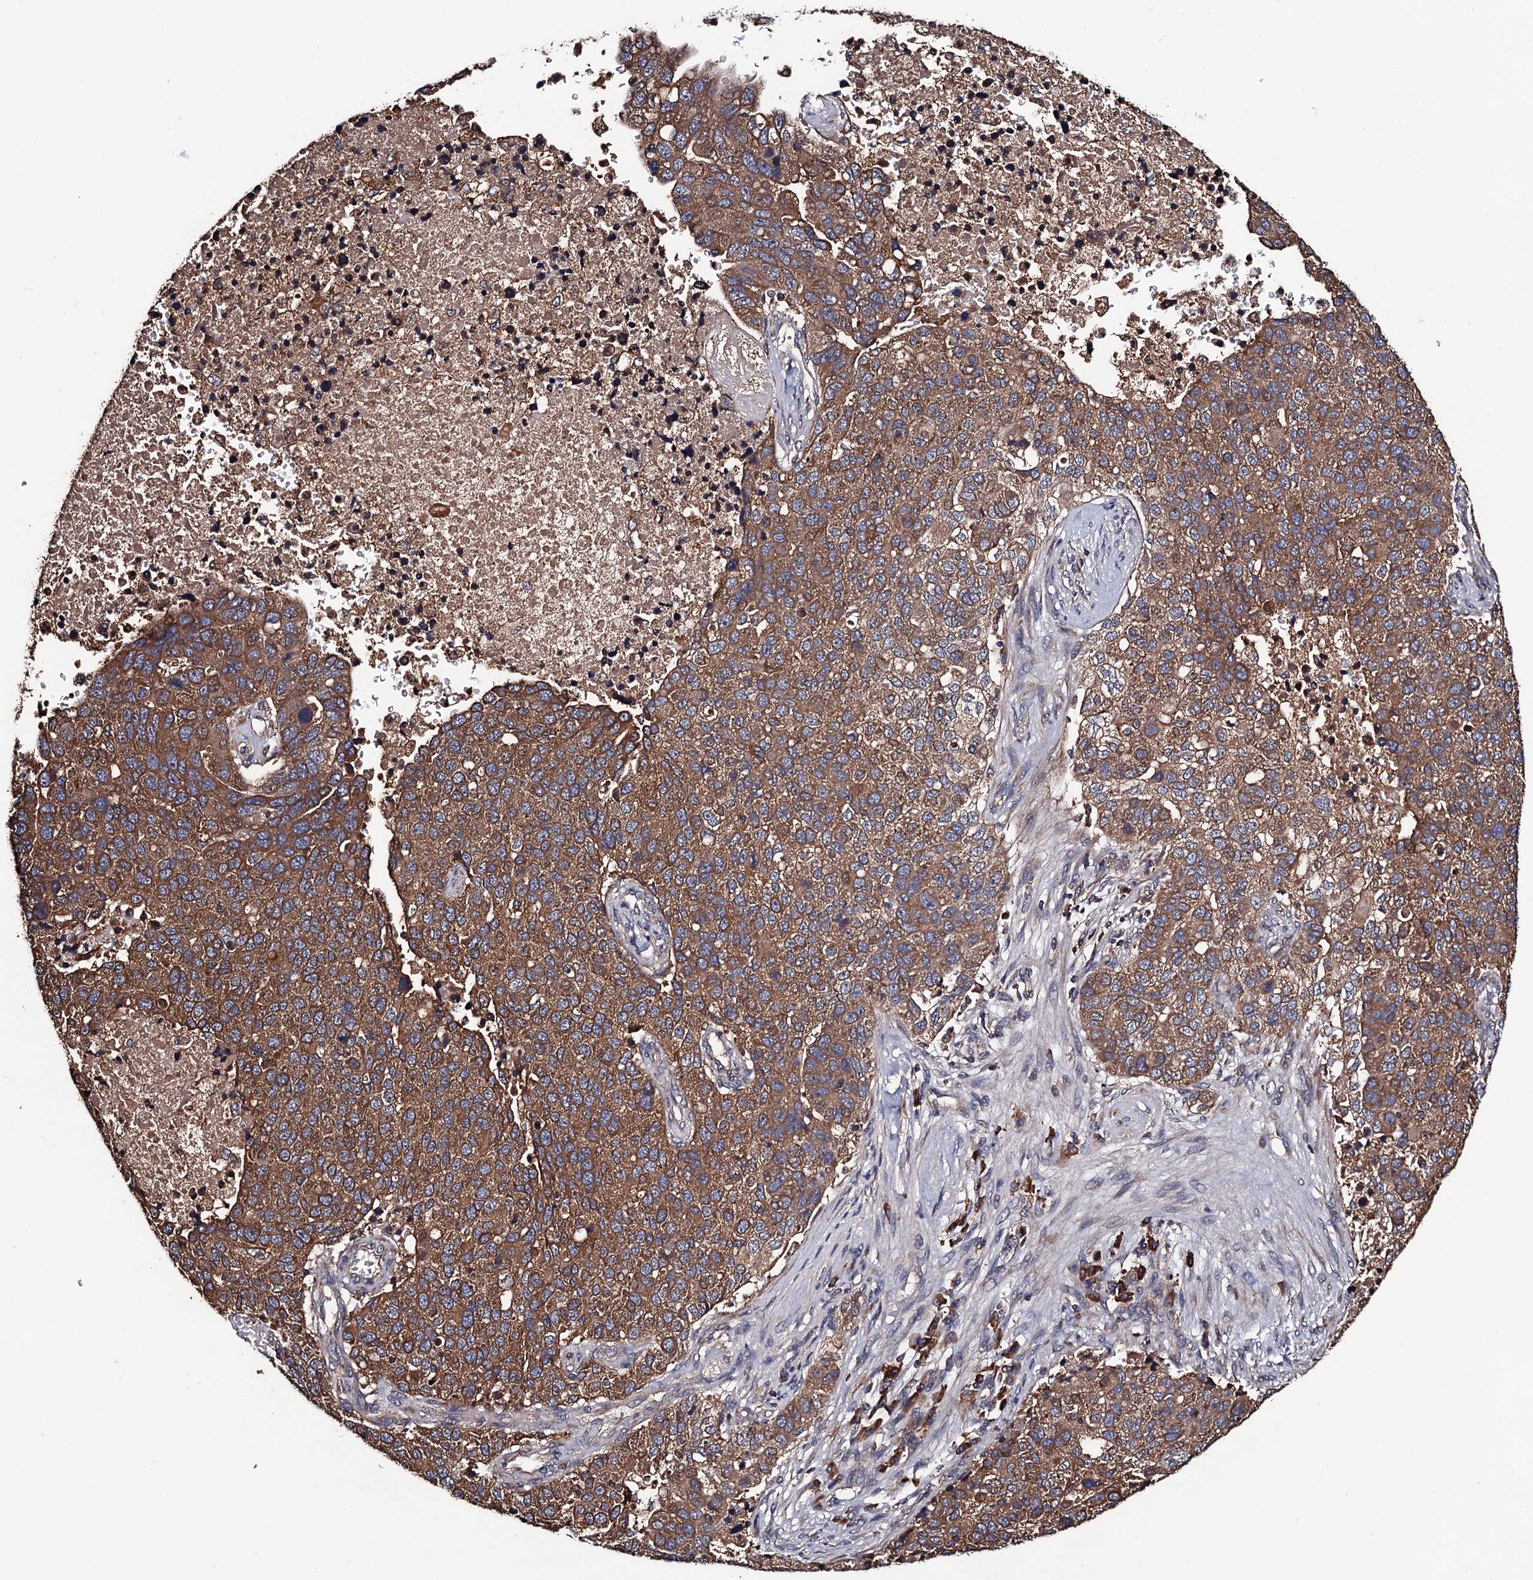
{"staining": {"intensity": "moderate", "quantity": ">75%", "location": "cytoplasmic/membranous"}, "tissue": "pancreatic cancer", "cell_type": "Tumor cells", "image_type": "cancer", "snomed": [{"axis": "morphology", "description": "Adenocarcinoma, NOS"}, {"axis": "topography", "description": "Pancreas"}], "caption": "Protein expression analysis of human pancreatic adenocarcinoma reveals moderate cytoplasmic/membranous staining in approximately >75% of tumor cells.", "gene": "RGS11", "patient": {"sex": "female", "age": 61}}